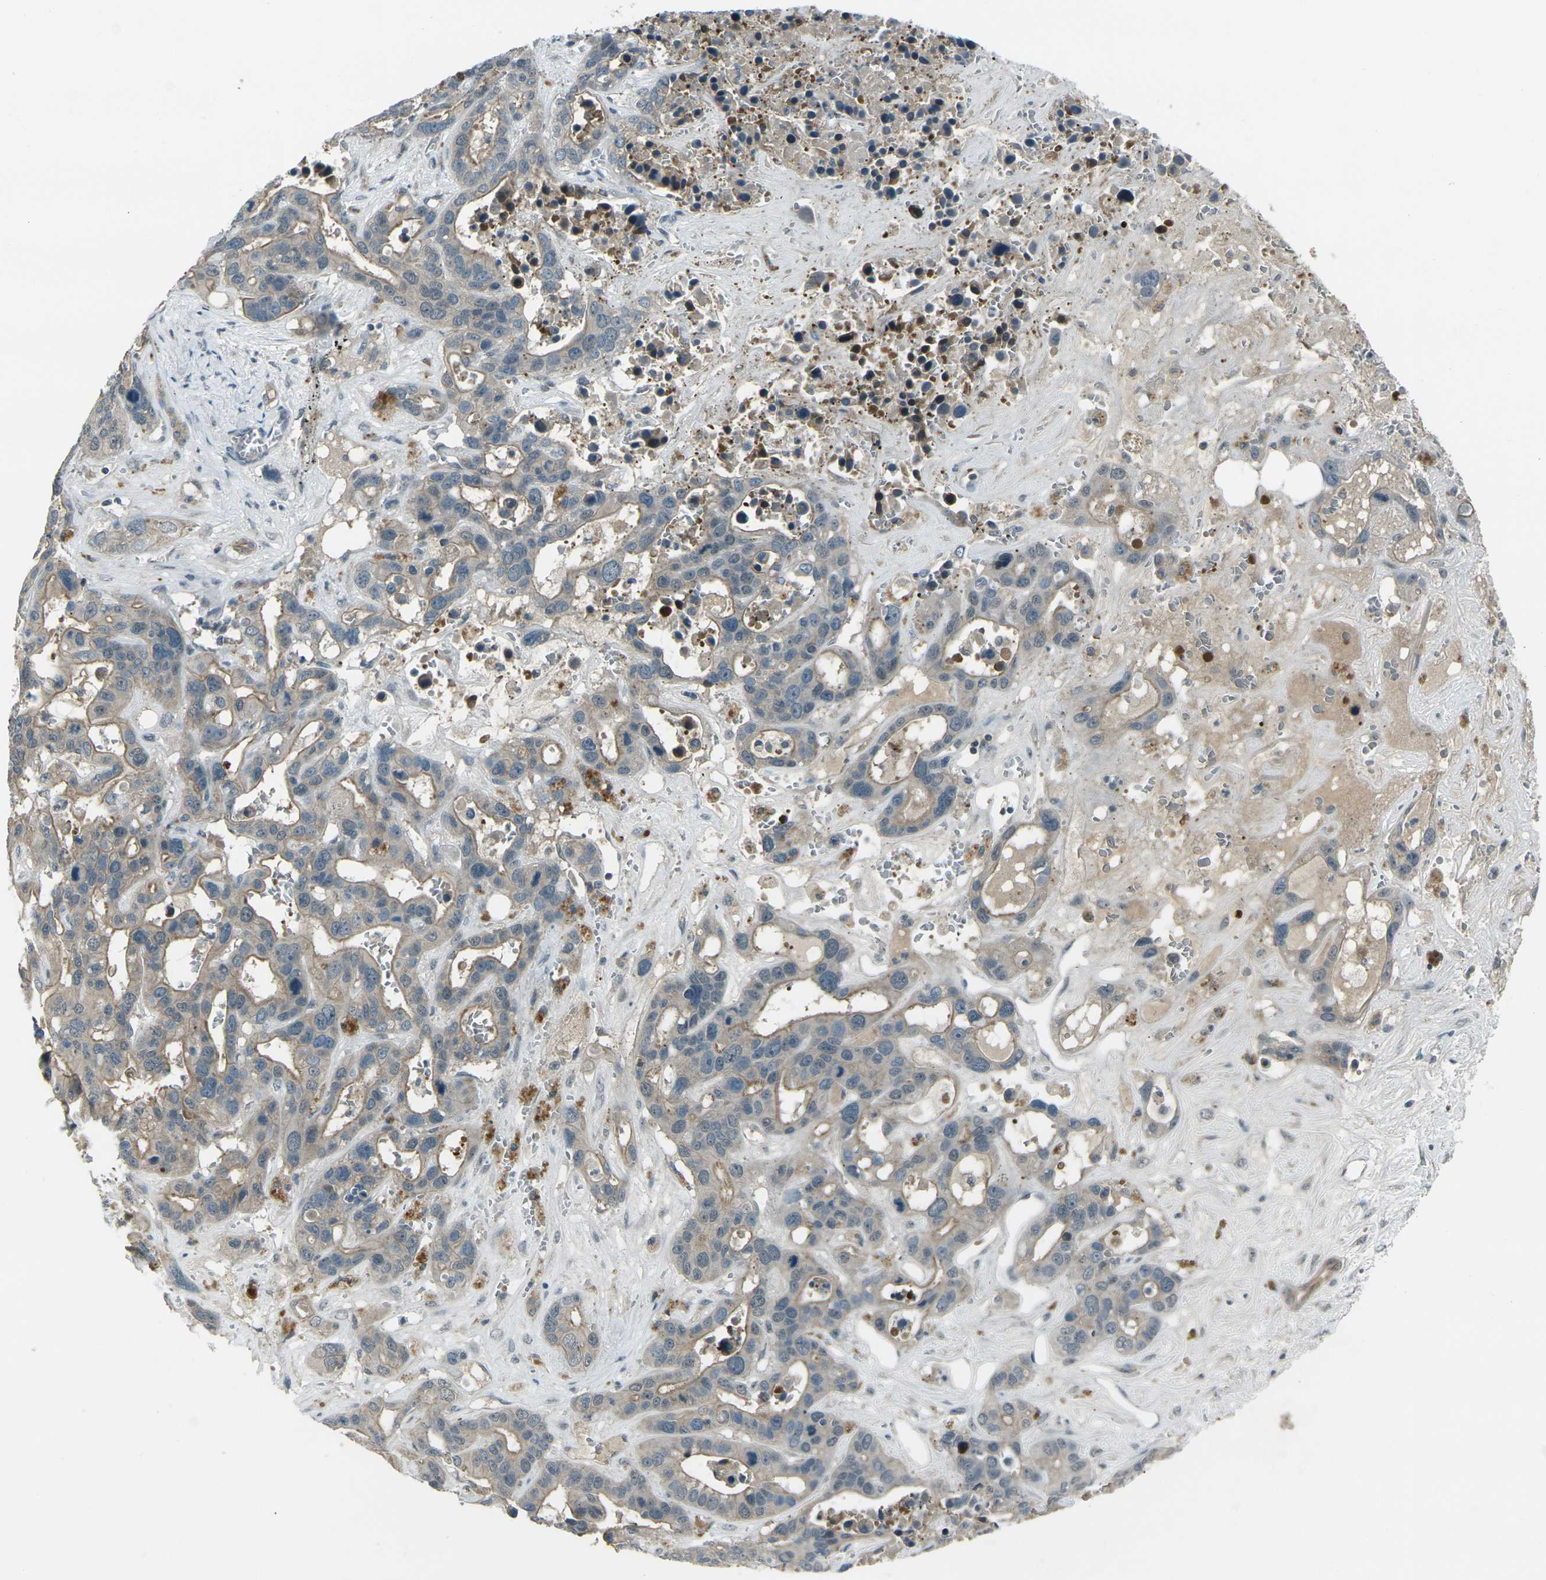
{"staining": {"intensity": "weak", "quantity": "25%-75%", "location": "cytoplasmic/membranous"}, "tissue": "liver cancer", "cell_type": "Tumor cells", "image_type": "cancer", "snomed": [{"axis": "morphology", "description": "Cholangiocarcinoma"}, {"axis": "topography", "description": "Liver"}], "caption": "The histopathology image shows a brown stain indicating the presence of a protein in the cytoplasmic/membranous of tumor cells in liver cancer.", "gene": "GPR19", "patient": {"sex": "female", "age": 65}}